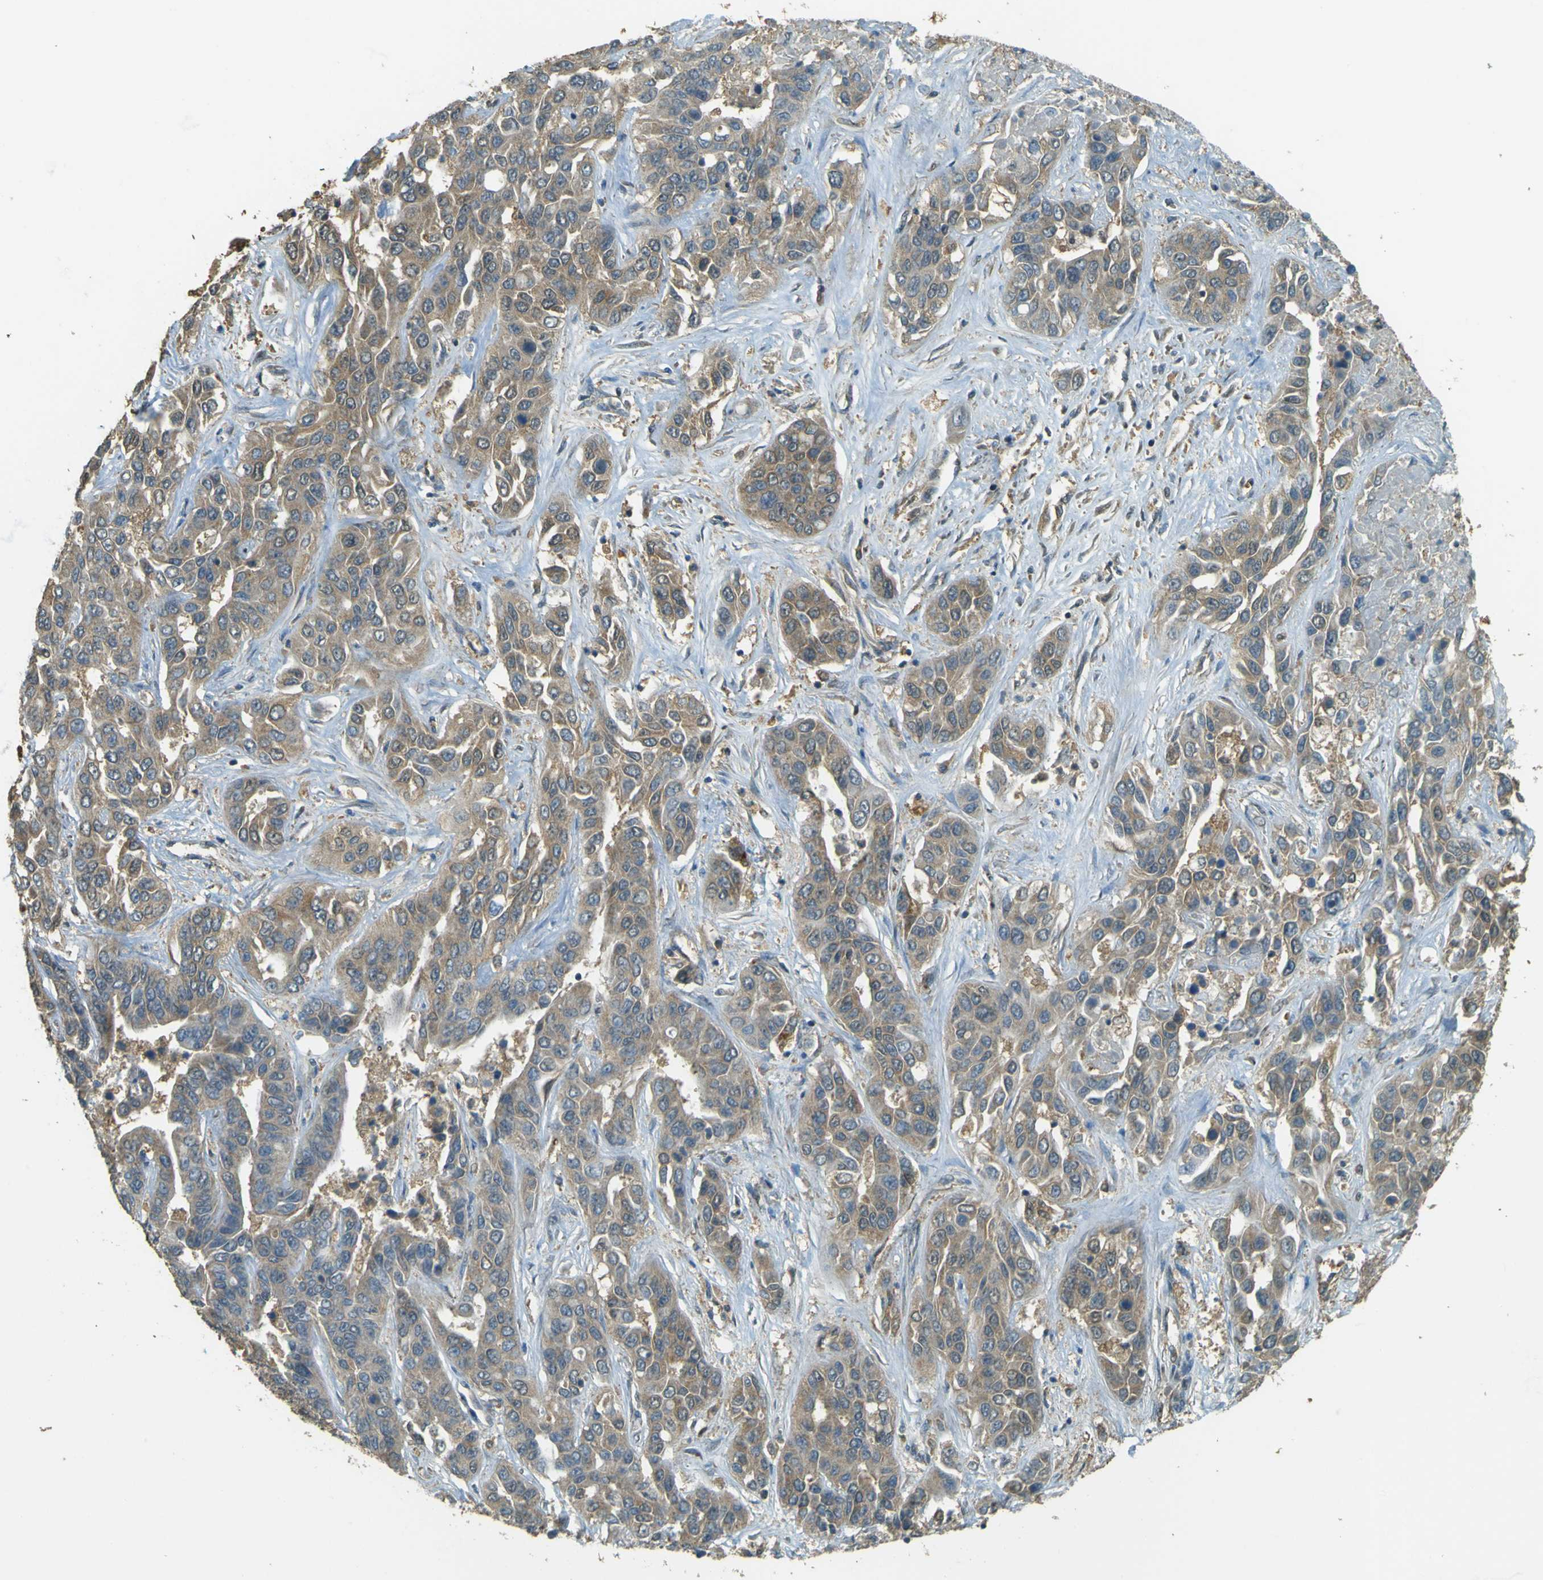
{"staining": {"intensity": "weak", "quantity": ">75%", "location": "cytoplasmic/membranous"}, "tissue": "liver cancer", "cell_type": "Tumor cells", "image_type": "cancer", "snomed": [{"axis": "morphology", "description": "Cholangiocarcinoma"}, {"axis": "topography", "description": "Liver"}], "caption": "High-power microscopy captured an immunohistochemistry (IHC) image of cholangiocarcinoma (liver), revealing weak cytoplasmic/membranous expression in approximately >75% of tumor cells.", "gene": "GOLGA1", "patient": {"sex": "female", "age": 52}}